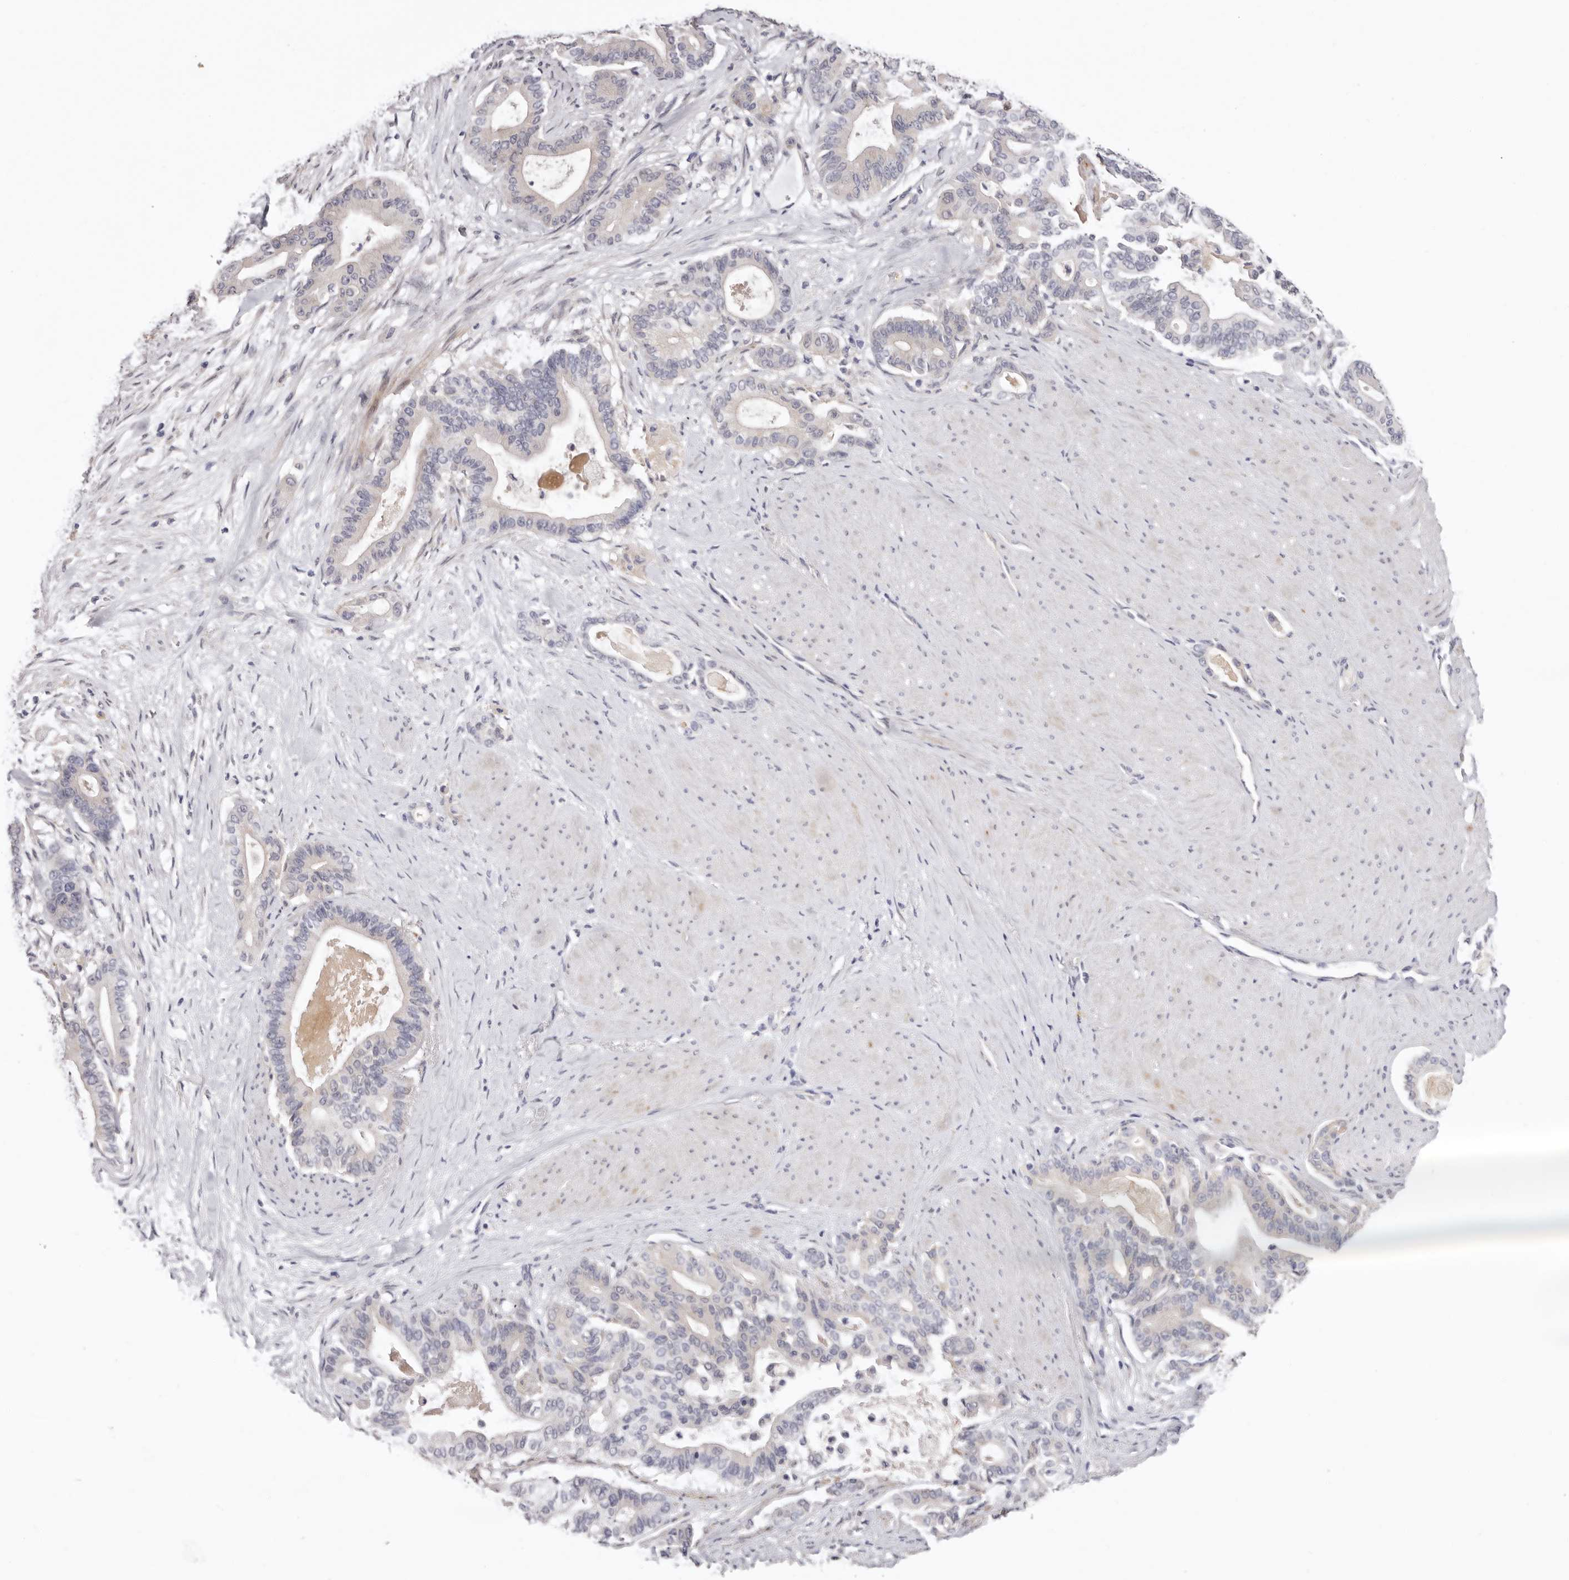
{"staining": {"intensity": "negative", "quantity": "none", "location": "none"}, "tissue": "pancreatic cancer", "cell_type": "Tumor cells", "image_type": "cancer", "snomed": [{"axis": "morphology", "description": "Adenocarcinoma, NOS"}, {"axis": "topography", "description": "Pancreas"}], "caption": "A high-resolution photomicrograph shows immunohistochemistry (IHC) staining of pancreatic cancer, which shows no significant expression in tumor cells.", "gene": "LMLN", "patient": {"sex": "male", "age": 63}}